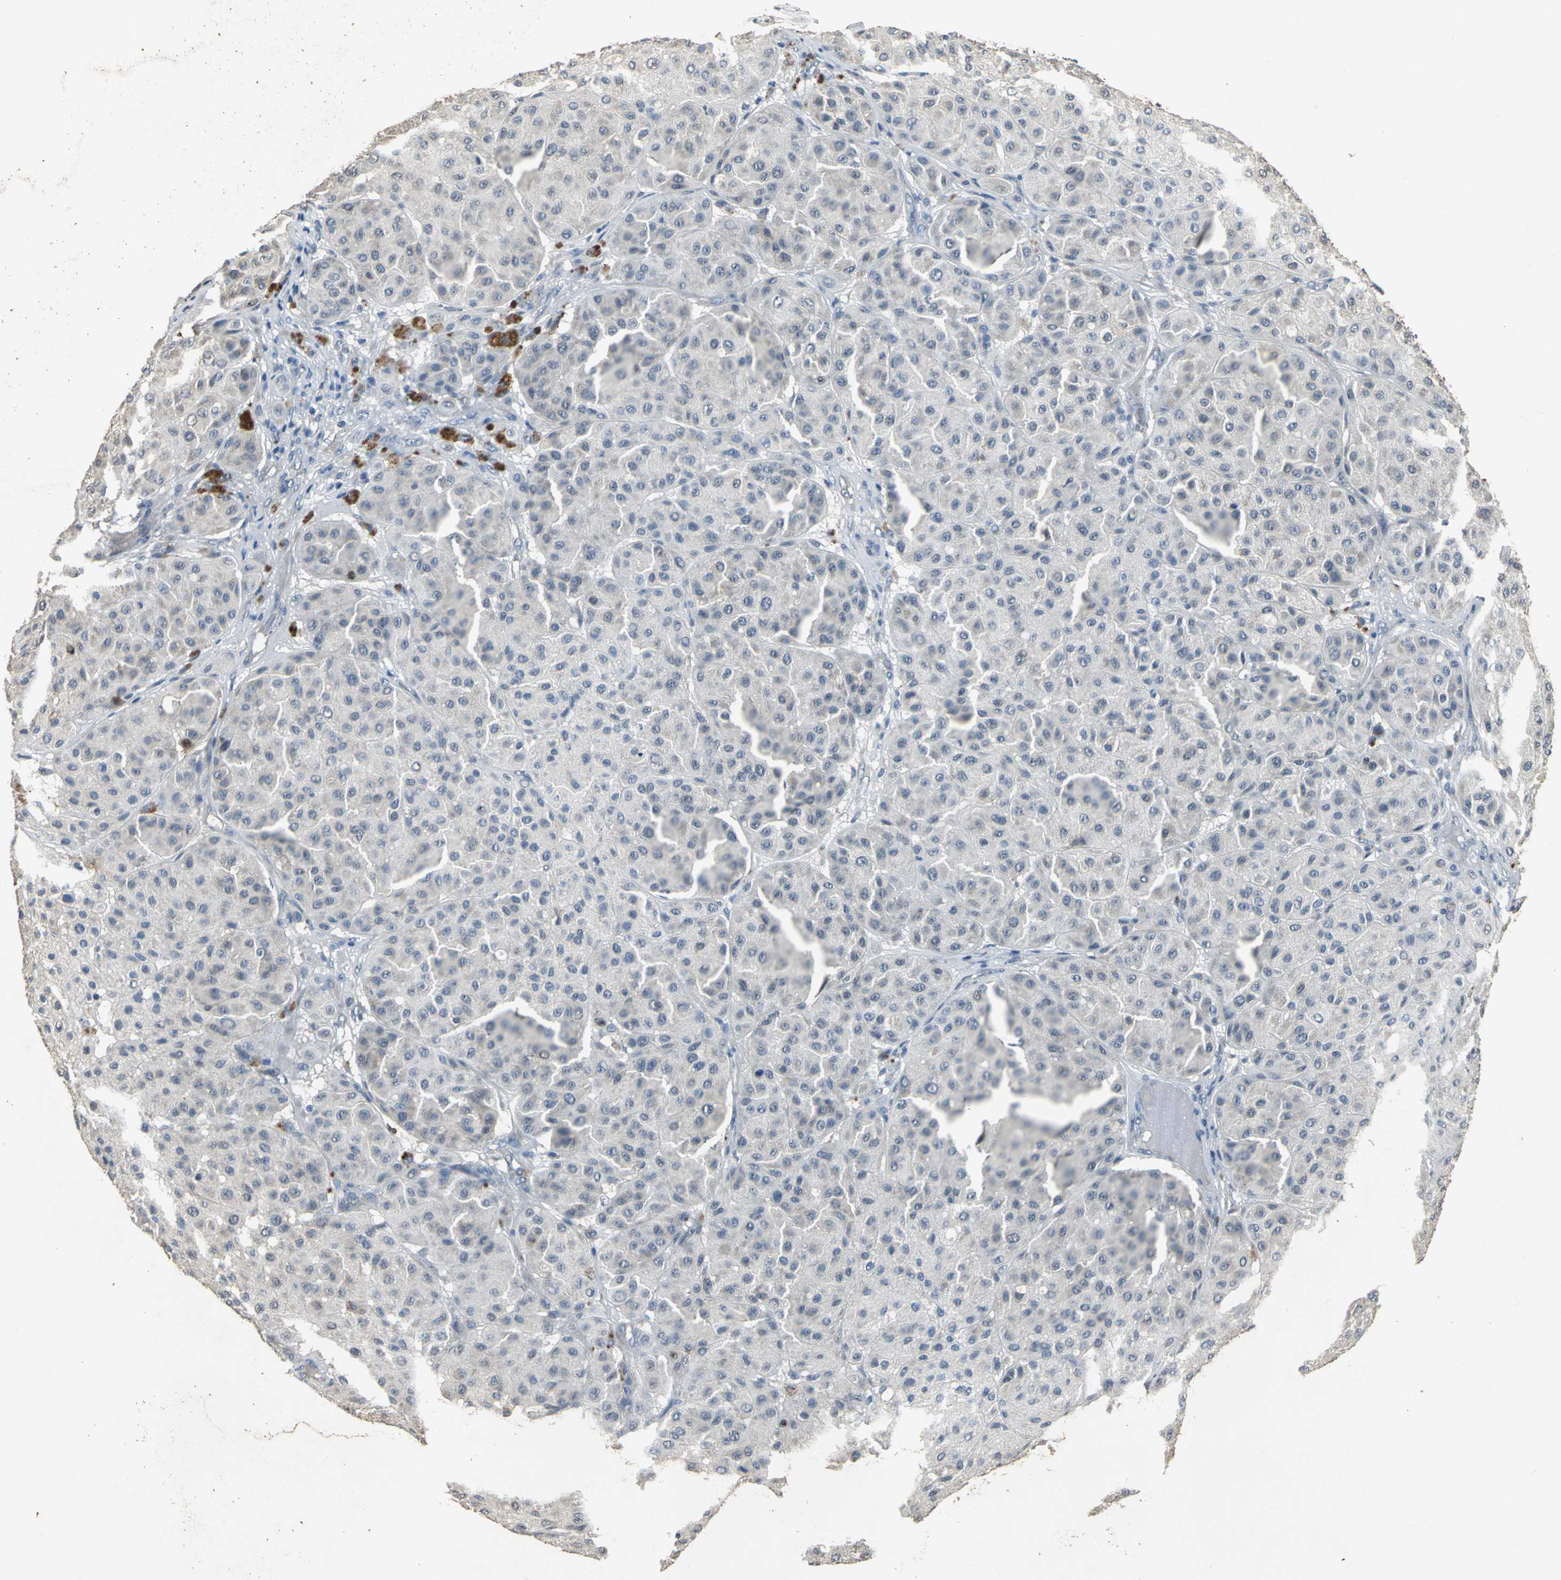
{"staining": {"intensity": "negative", "quantity": "none", "location": "none"}, "tissue": "melanoma", "cell_type": "Tumor cells", "image_type": "cancer", "snomed": [{"axis": "morphology", "description": "Normal tissue, NOS"}, {"axis": "morphology", "description": "Malignant melanoma, Metastatic site"}, {"axis": "topography", "description": "Skin"}], "caption": "Tumor cells show no significant protein staining in melanoma. (IHC, brightfield microscopy, high magnification).", "gene": "OCLN", "patient": {"sex": "male", "age": 41}}